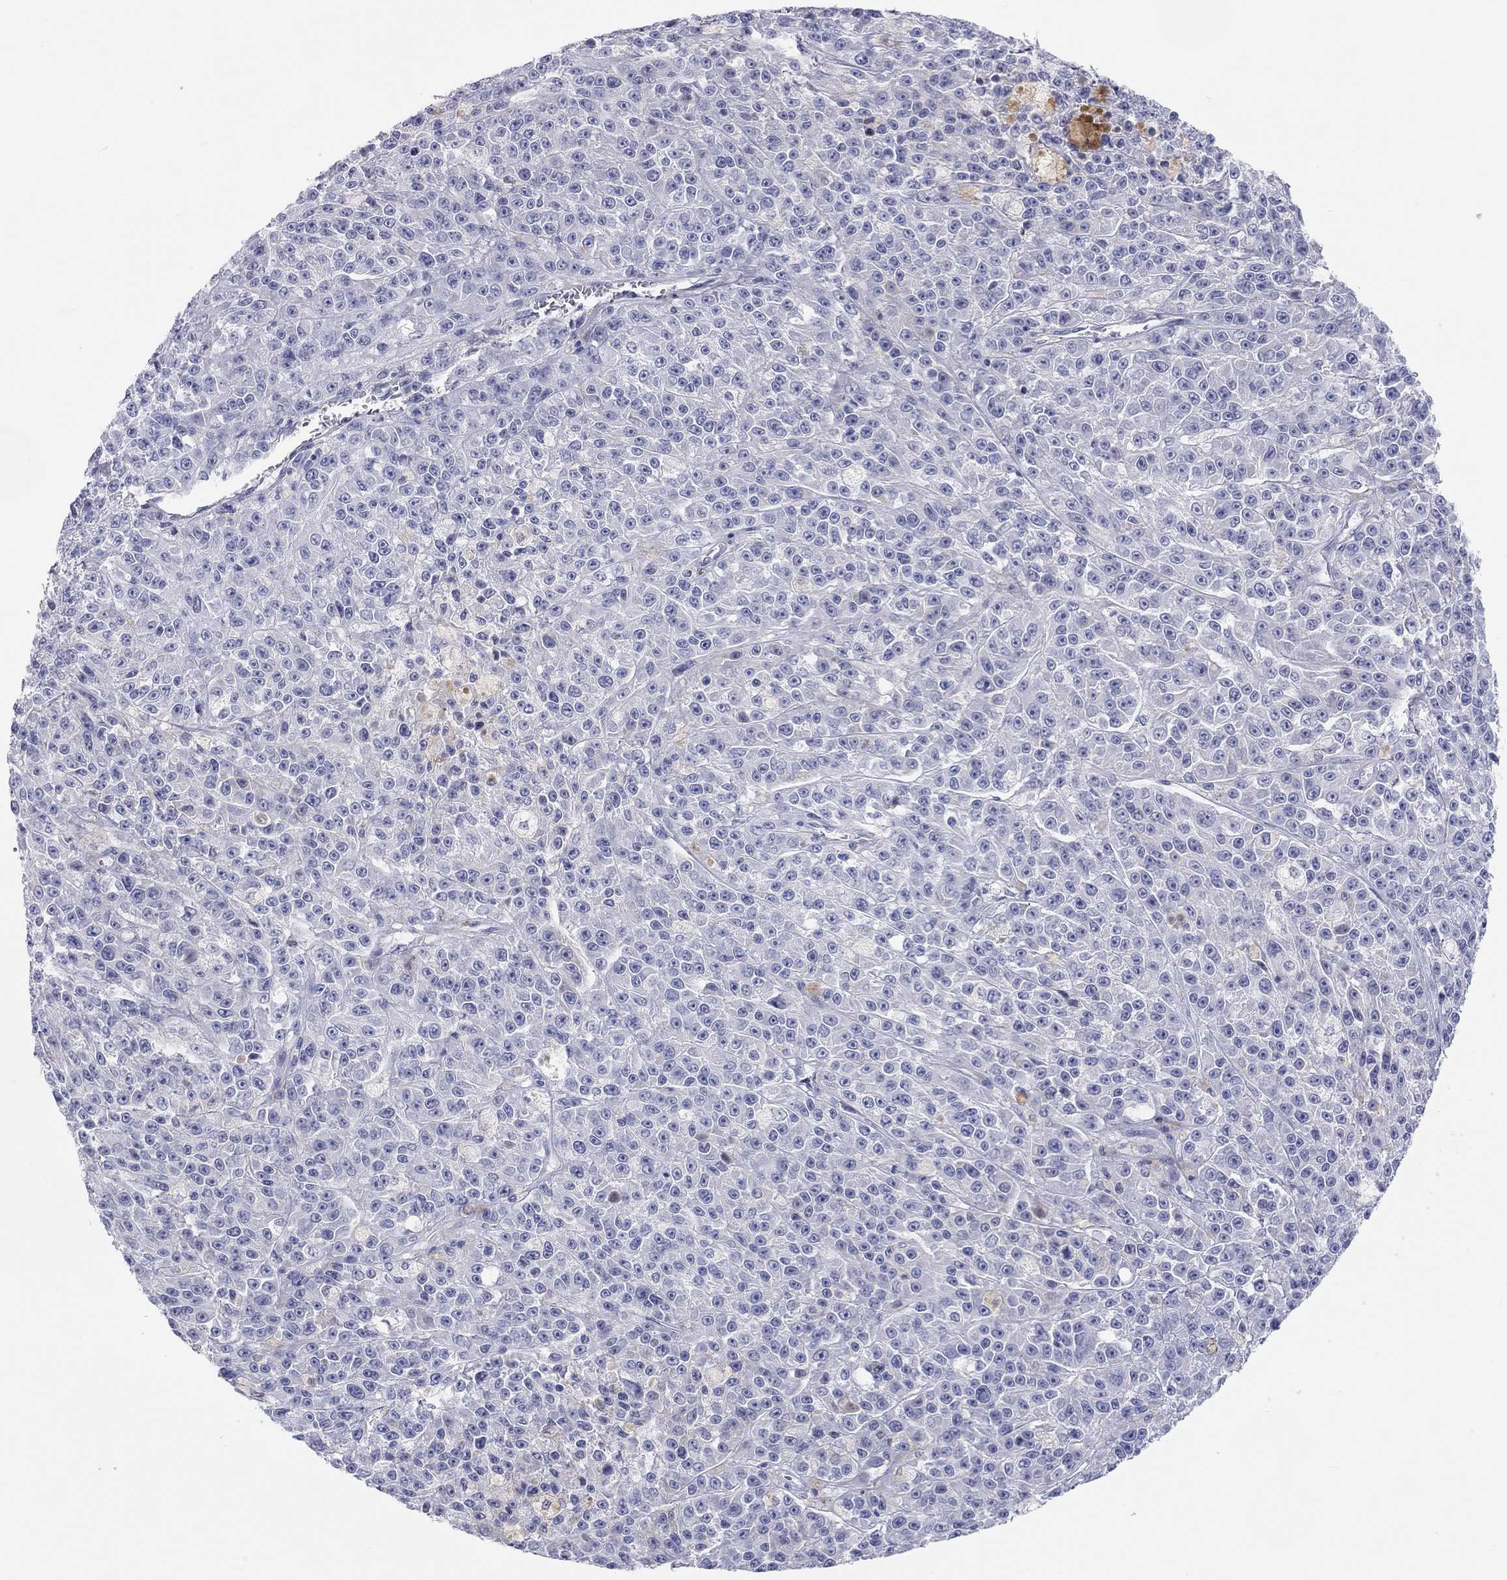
{"staining": {"intensity": "negative", "quantity": "none", "location": "none"}, "tissue": "melanoma", "cell_type": "Tumor cells", "image_type": "cancer", "snomed": [{"axis": "morphology", "description": "Malignant melanoma, NOS"}, {"axis": "topography", "description": "Skin"}], "caption": "The immunohistochemistry micrograph has no significant expression in tumor cells of melanoma tissue.", "gene": "ST7L", "patient": {"sex": "female", "age": 58}}